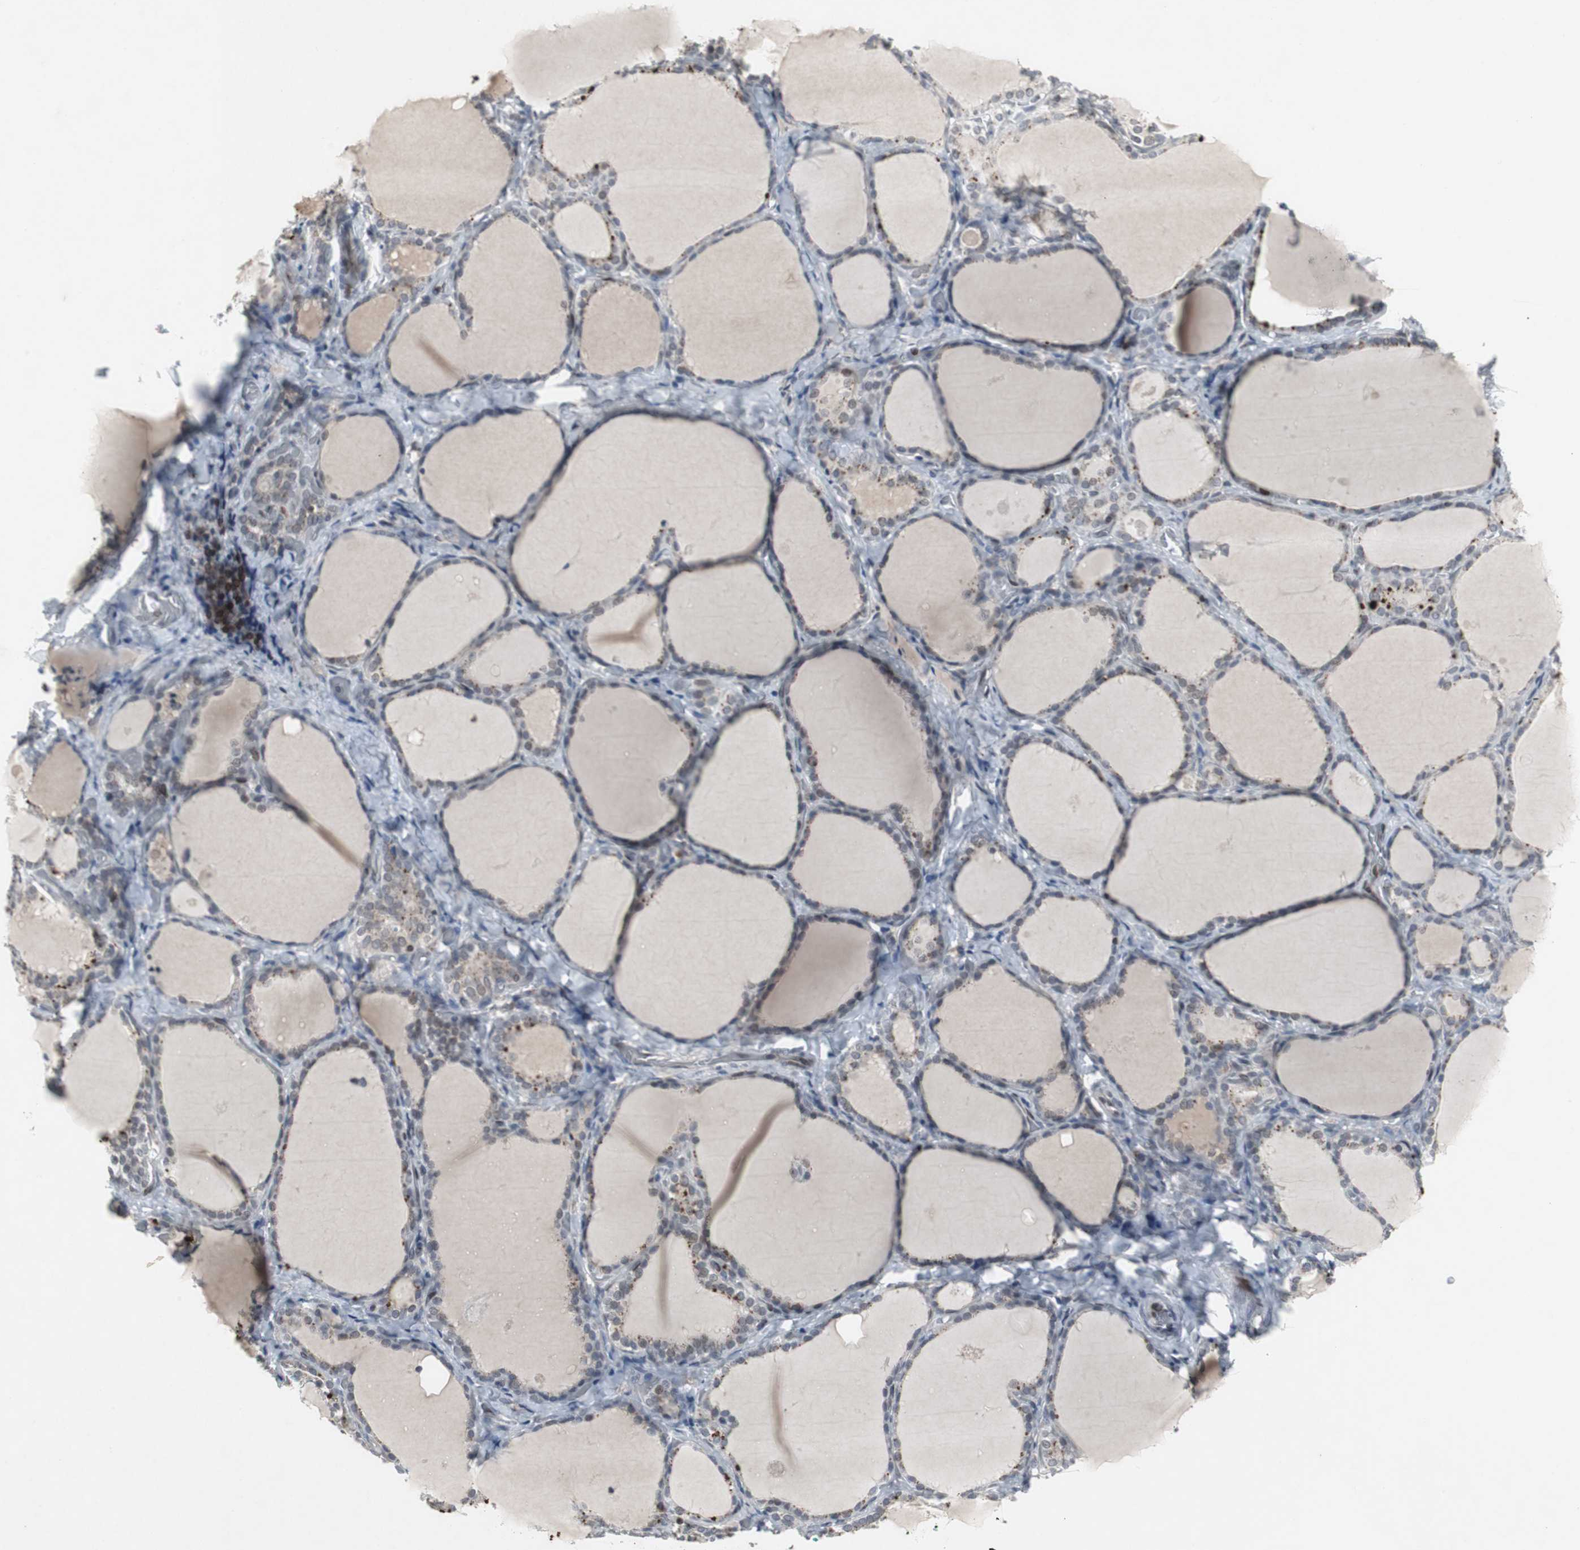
{"staining": {"intensity": "strong", "quantity": "25%-75%", "location": "cytoplasmic/membranous"}, "tissue": "thyroid gland", "cell_type": "Glandular cells", "image_type": "normal", "snomed": [{"axis": "morphology", "description": "Normal tissue, NOS"}, {"axis": "morphology", "description": "Papillary adenocarcinoma, NOS"}, {"axis": "topography", "description": "Thyroid gland"}], "caption": "An IHC micrograph of benign tissue is shown. Protein staining in brown highlights strong cytoplasmic/membranous positivity in thyroid gland within glandular cells. The protein of interest is shown in brown color, while the nuclei are stained blue.", "gene": "ZNF396", "patient": {"sex": "female", "age": 30}}